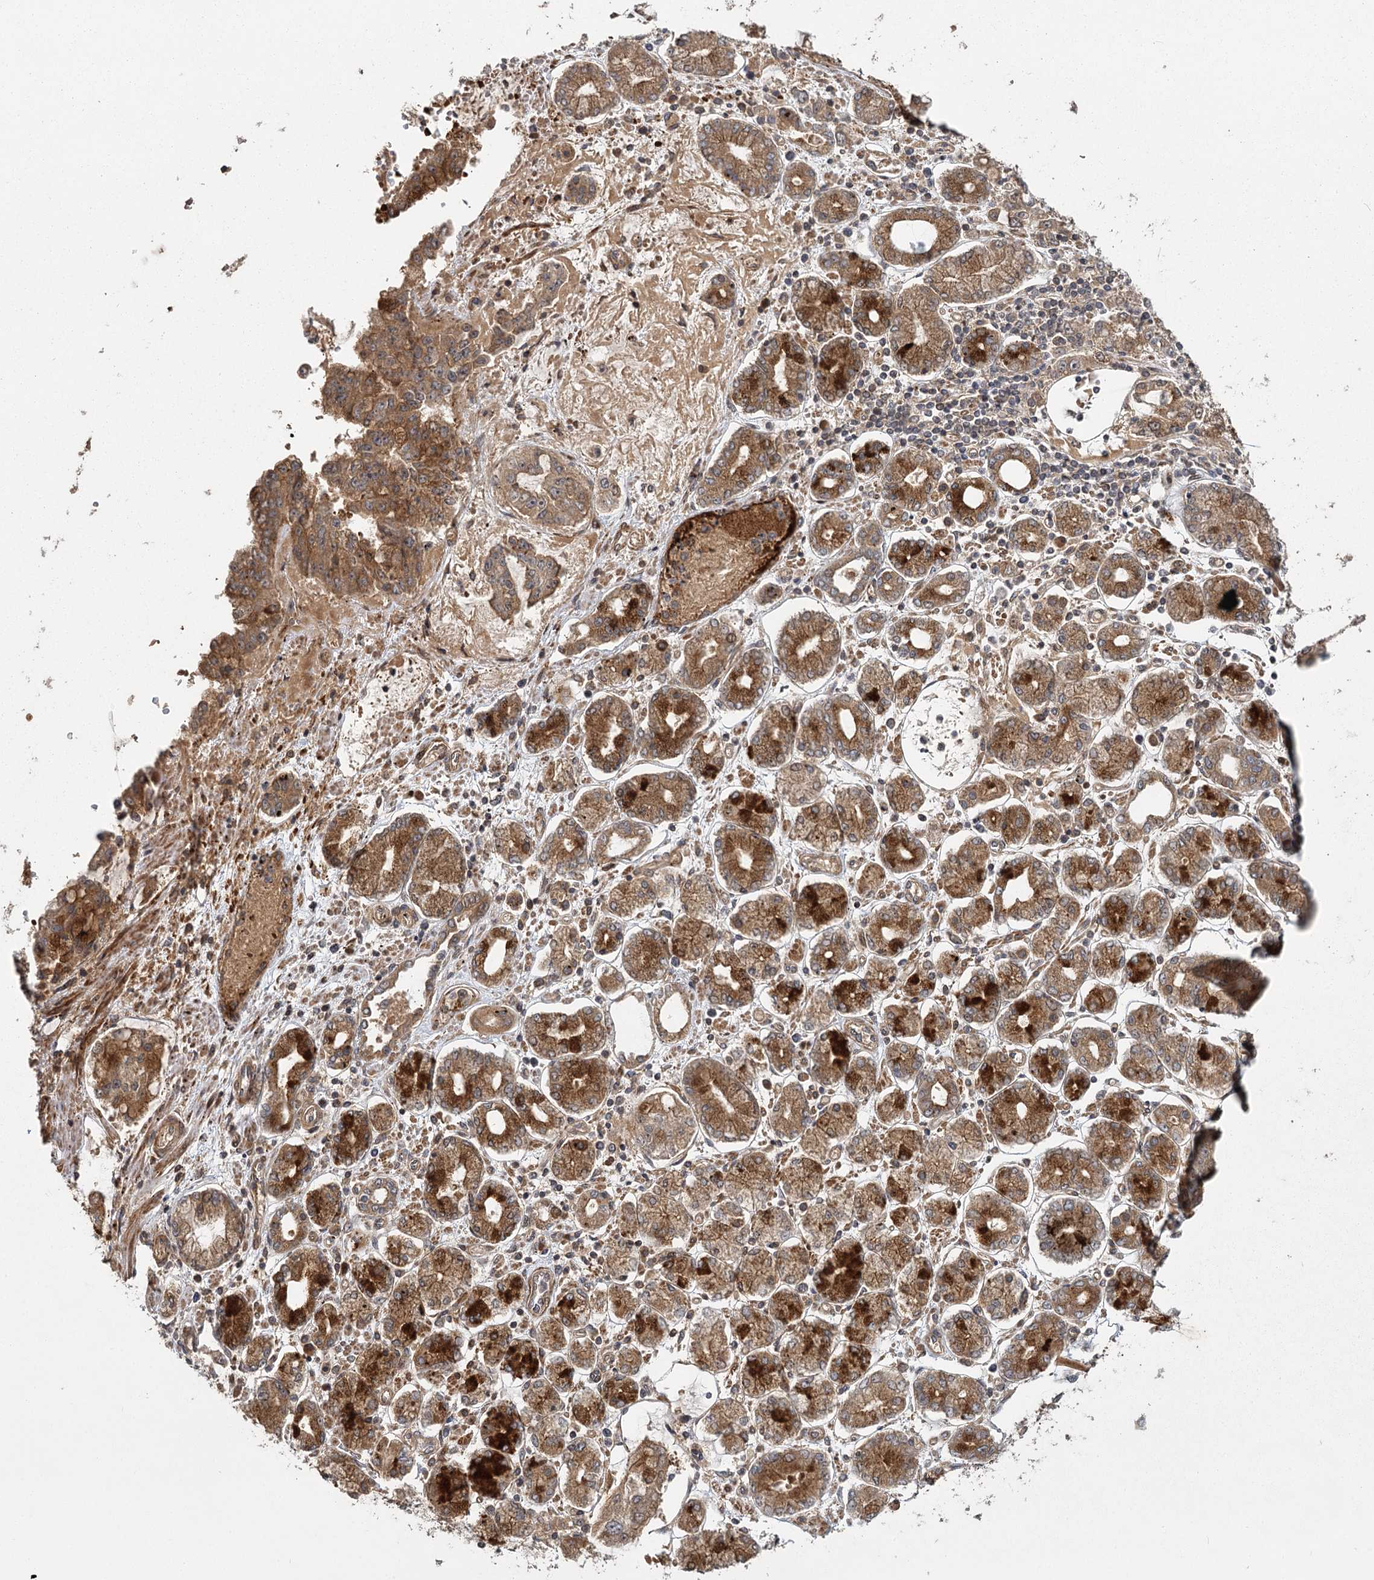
{"staining": {"intensity": "moderate", "quantity": ">75%", "location": "cytoplasmic/membranous"}, "tissue": "stomach cancer", "cell_type": "Tumor cells", "image_type": "cancer", "snomed": [{"axis": "morphology", "description": "Adenocarcinoma, NOS"}, {"axis": "topography", "description": "Stomach"}], "caption": "Brown immunohistochemical staining in human adenocarcinoma (stomach) reveals moderate cytoplasmic/membranous expression in approximately >75% of tumor cells.", "gene": "RAPGEF6", "patient": {"sex": "male", "age": 76}}